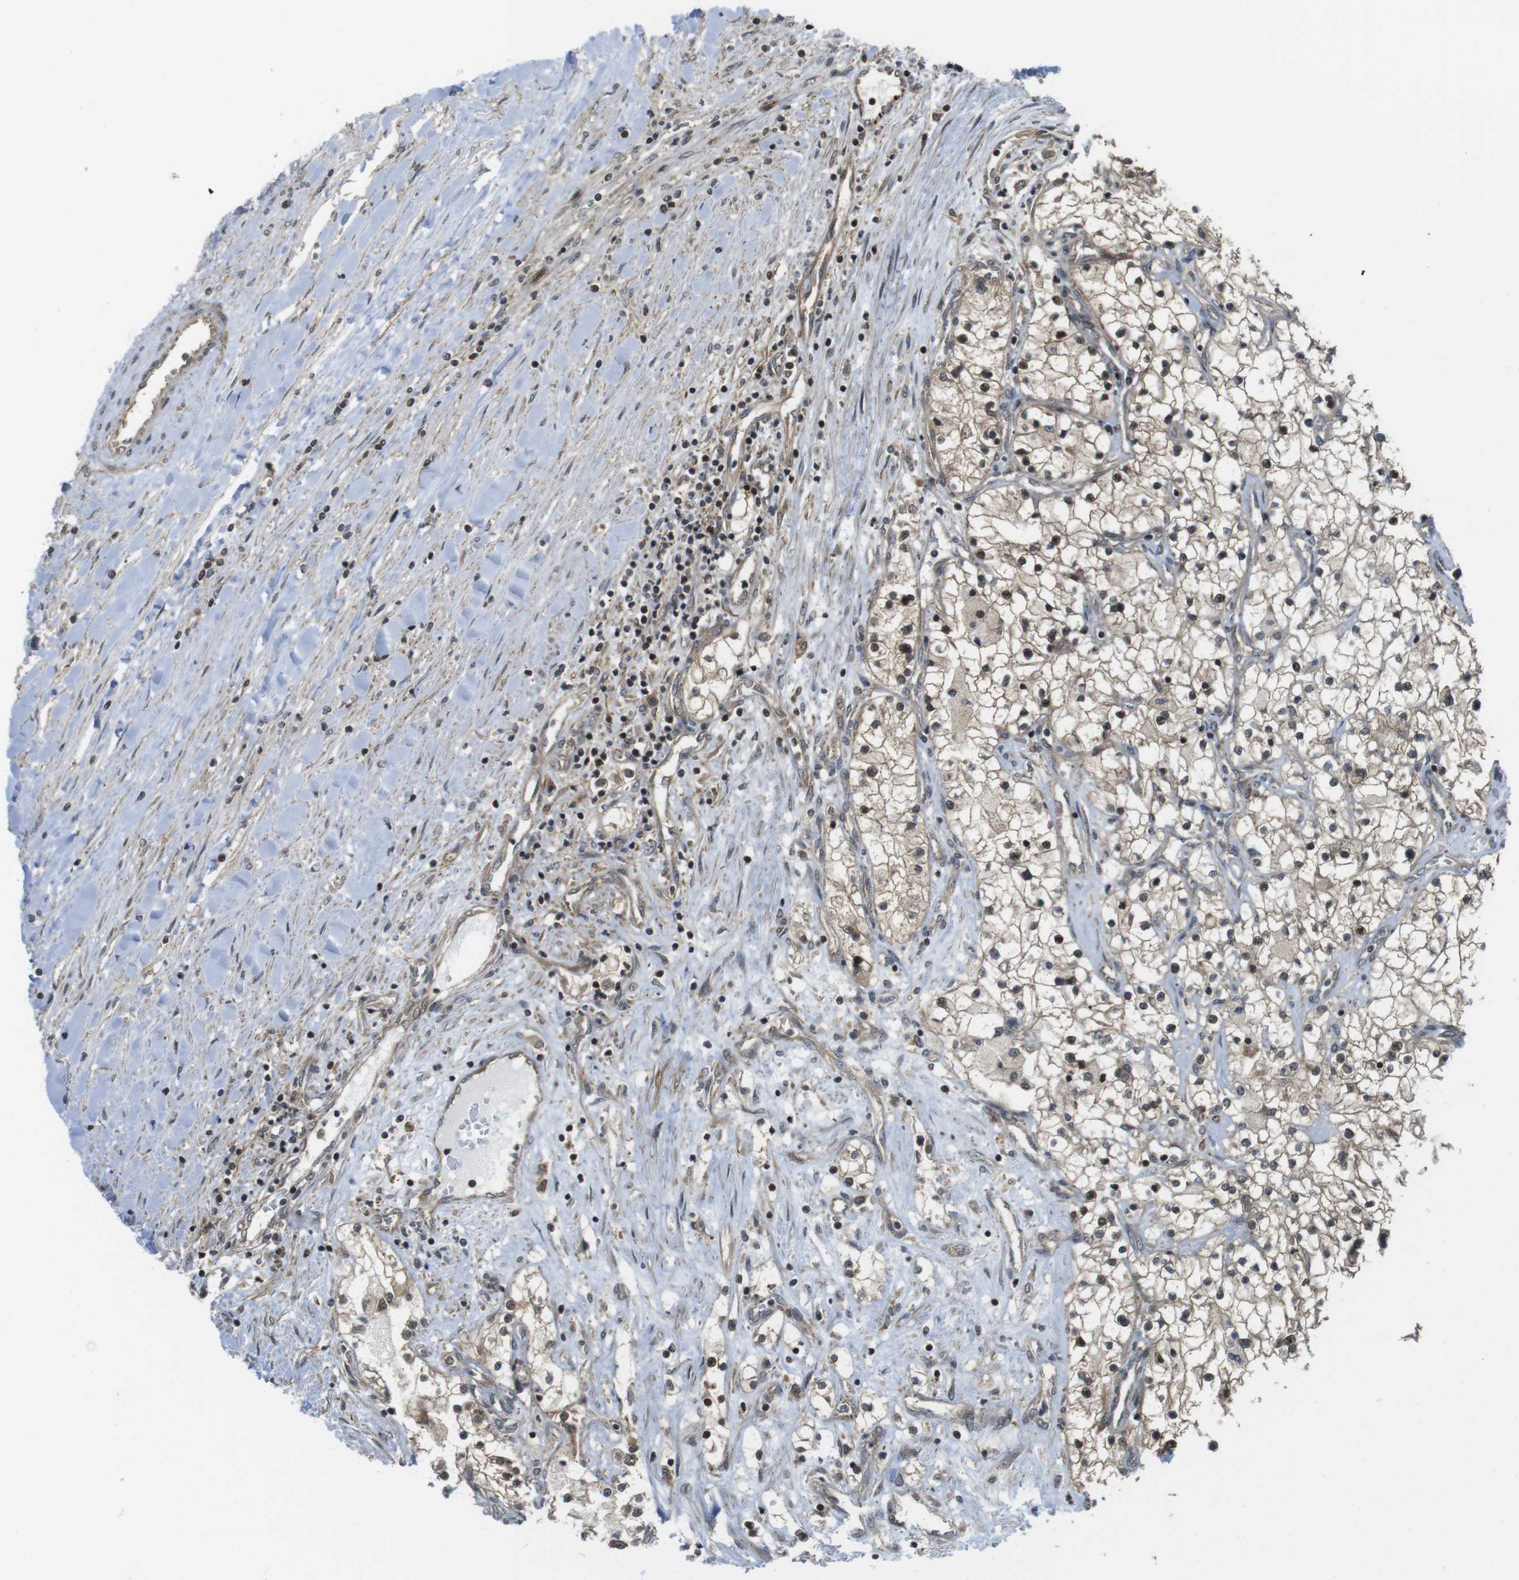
{"staining": {"intensity": "strong", "quantity": ">75%", "location": "nuclear"}, "tissue": "renal cancer", "cell_type": "Tumor cells", "image_type": "cancer", "snomed": [{"axis": "morphology", "description": "Adenocarcinoma, NOS"}, {"axis": "topography", "description": "Kidney"}], "caption": "A brown stain shows strong nuclear staining of a protein in renal adenocarcinoma tumor cells.", "gene": "CC2D1A", "patient": {"sex": "male", "age": 68}}